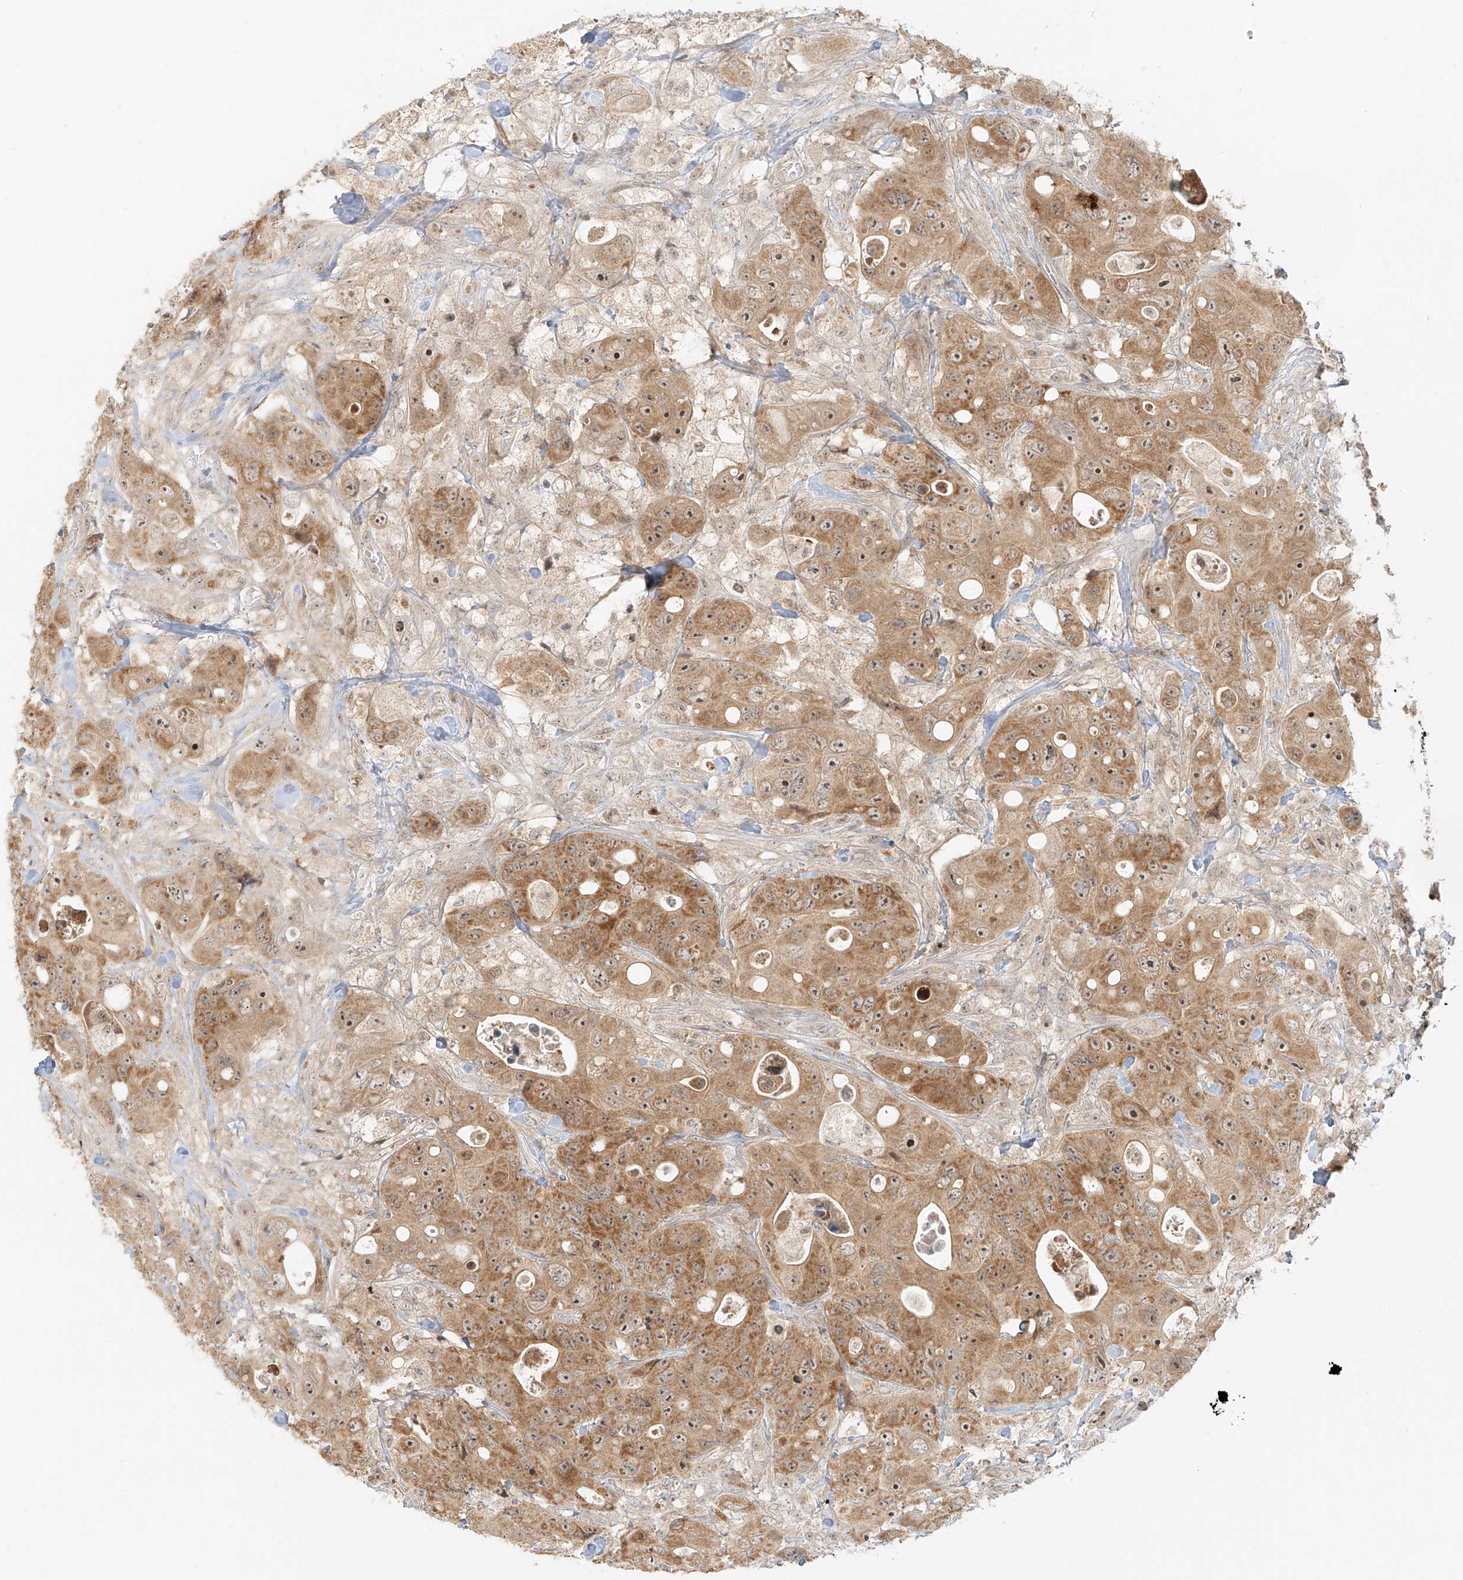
{"staining": {"intensity": "moderate", "quantity": ">75%", "location": "cytoplasmic/membranous,nuclear"}, "tissue": "colorectal cancer", "cell_type": "Tumor cells", "image_type": "cancer", "snomed": [{"axis": "morphology", "description": "Adenocarcinoma, NOS"}, {"axis": "topography", "description": "Colon"}], "caption": "Human colorectal cancer stained with a brown dye exhibits moderate cytoplasmic/membranous and nuclear positive staining in about >75% of tumor cells.", "gene": "MIPEP", "patient": {"sex": "female", "age": 46}}